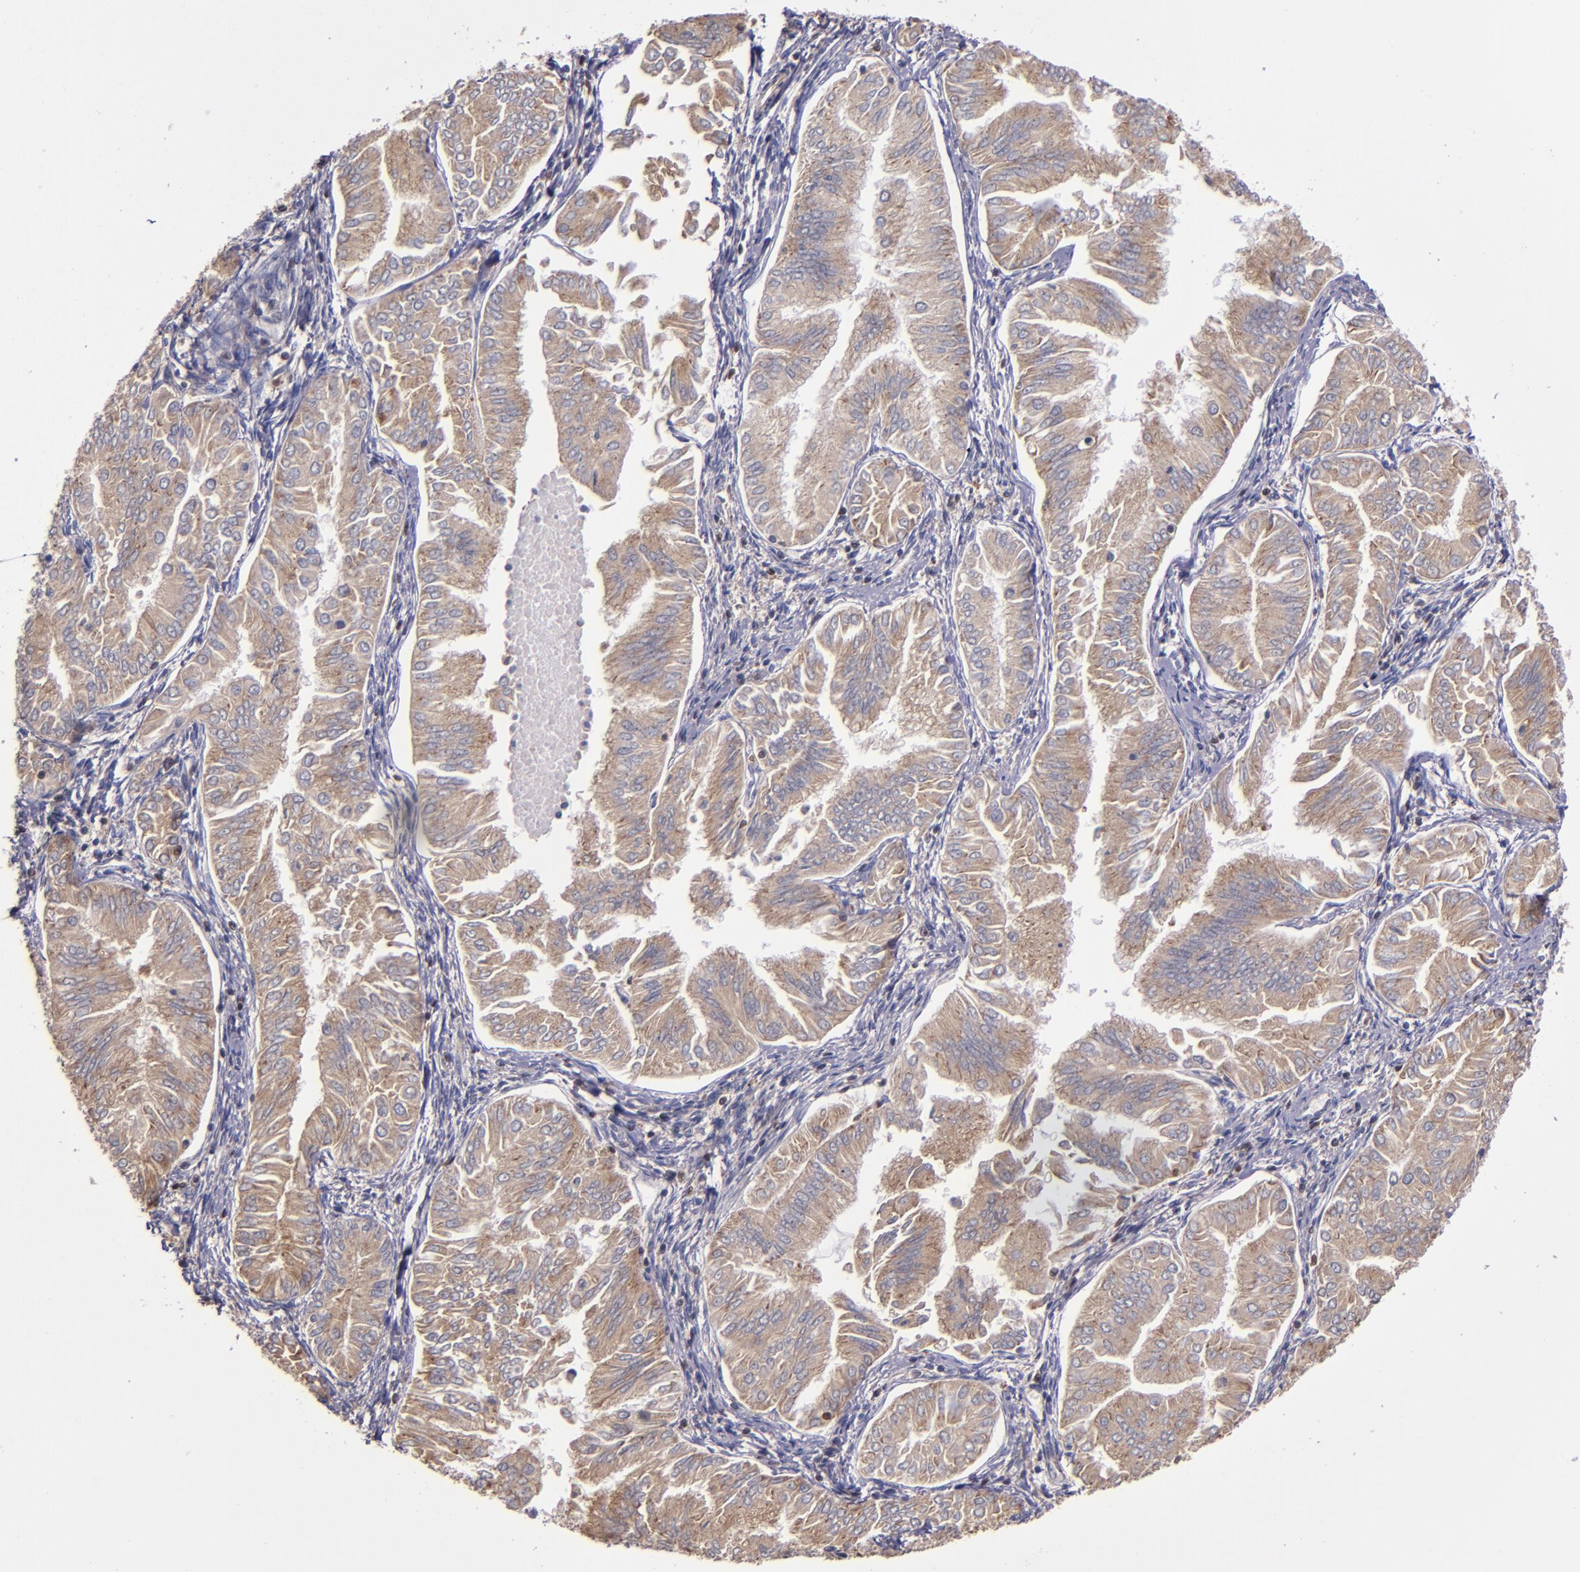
{"staining": {"intensity": "moderate", "quantity": ">75%", "location": "cytoplasmic/membranous"}, "tissue": "endometrial cancer", "cell_type": "Tumor cells", "image_type": "cancer", "snomed": [{"axis": "morphology", "description": "Adenocarcinoma, NOS"}, {"axis": "topography", "description": "Endometrium"}], "caption": "Protein staining of endometrial cancer (adenocarcinoma) tissue demonstrates moderate cytoplasmic/membranous positivity in approximately >75% of tumor cells.", "gene": "EIF4ENIF1", "patient": {"sex": "female", "age": 53}}